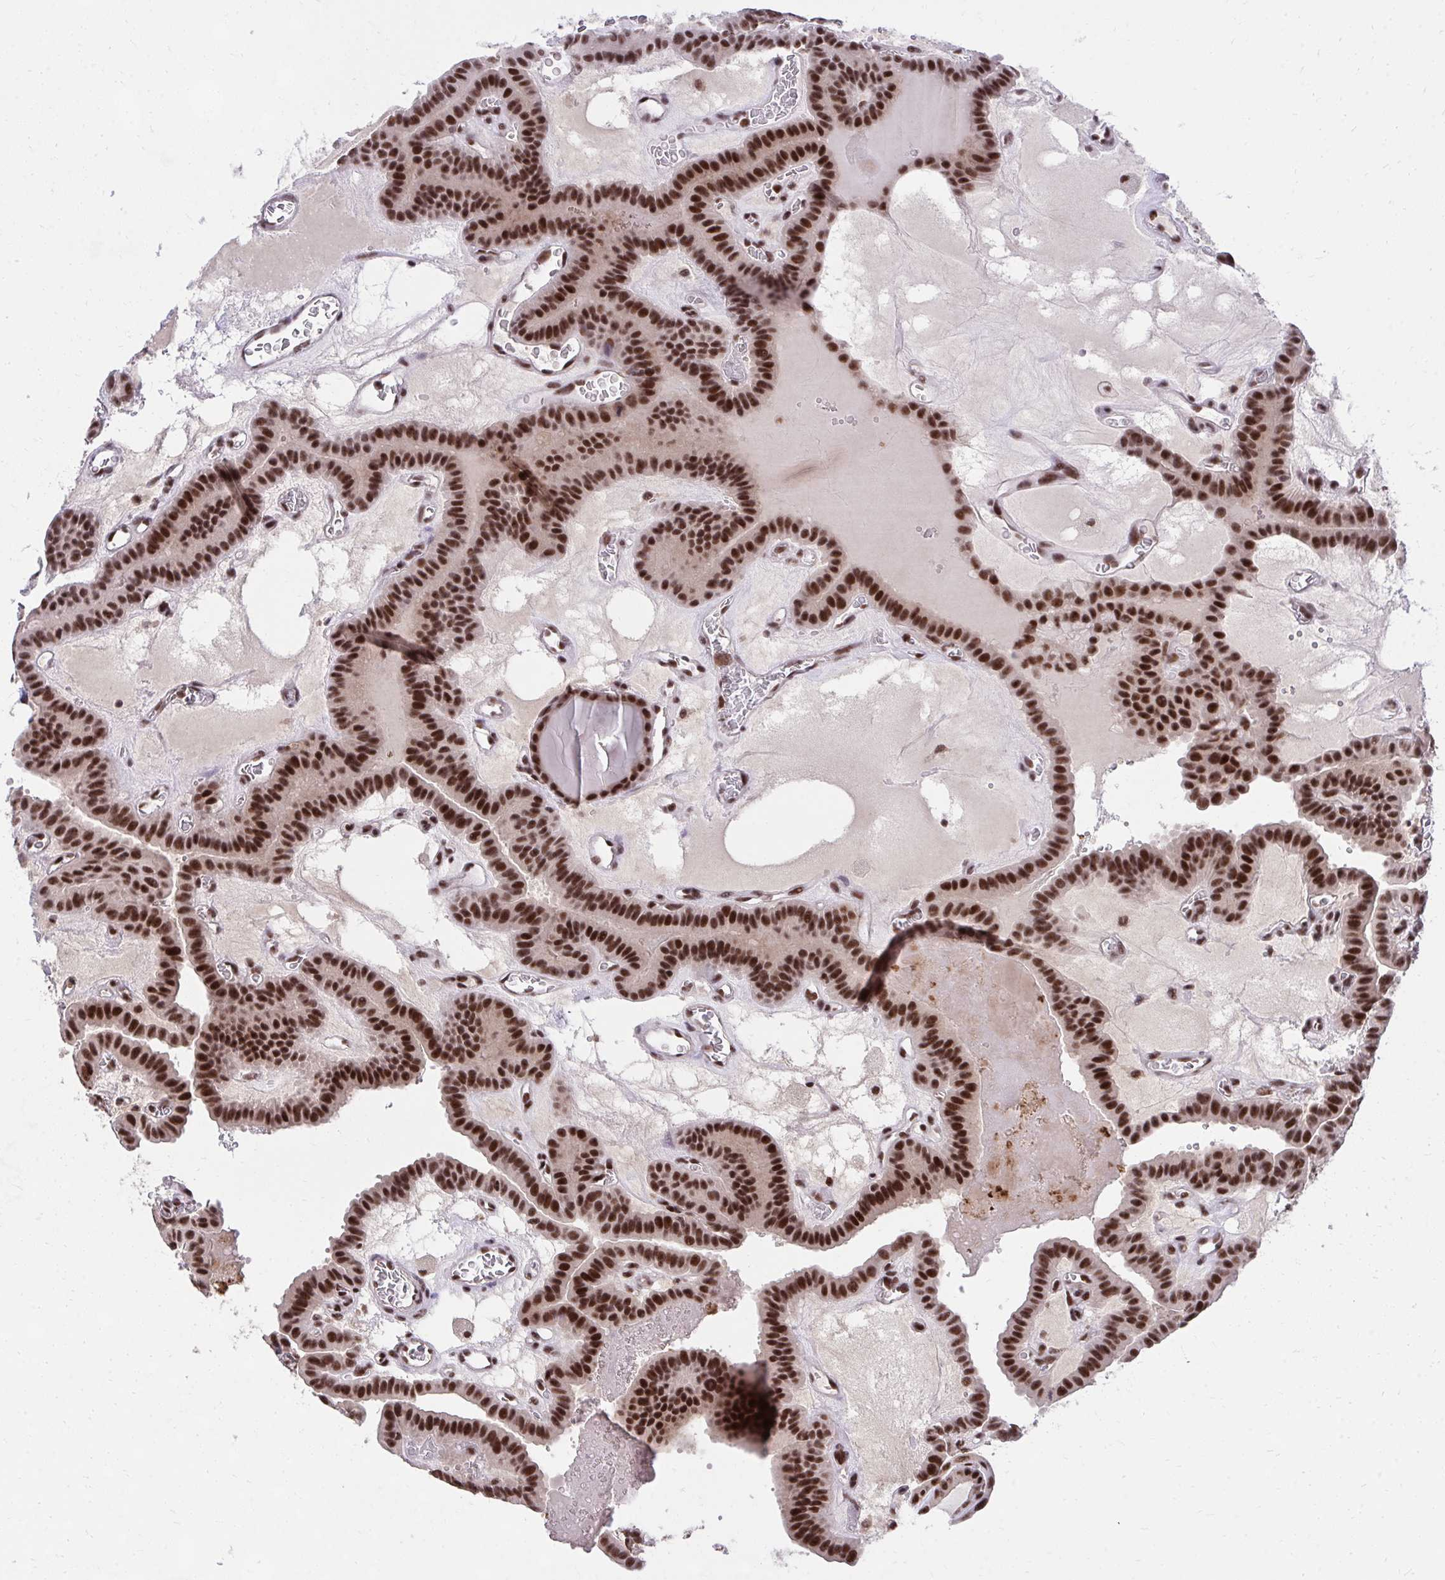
{"staining": {"intensity": "strong", "quantity": ">75%", "location": "nuclear"}, "tissue": "thyroid cancer", "cell_type": "Tumor cells", "image_type": "cancer", "snomed": [{"axis": "morphology", "description": "Papillary adenocarcinoma, NOS"}, {"axis": "topography", "description": "Thyroid gland"}], "caption": "Protein staining reveals strong nuclear staining in approximately >75% of tumor cells in thyroid papillary adenocarcinoma.", "gene": "SYNE4", "patient": {"sex": "male", "age": 87}}